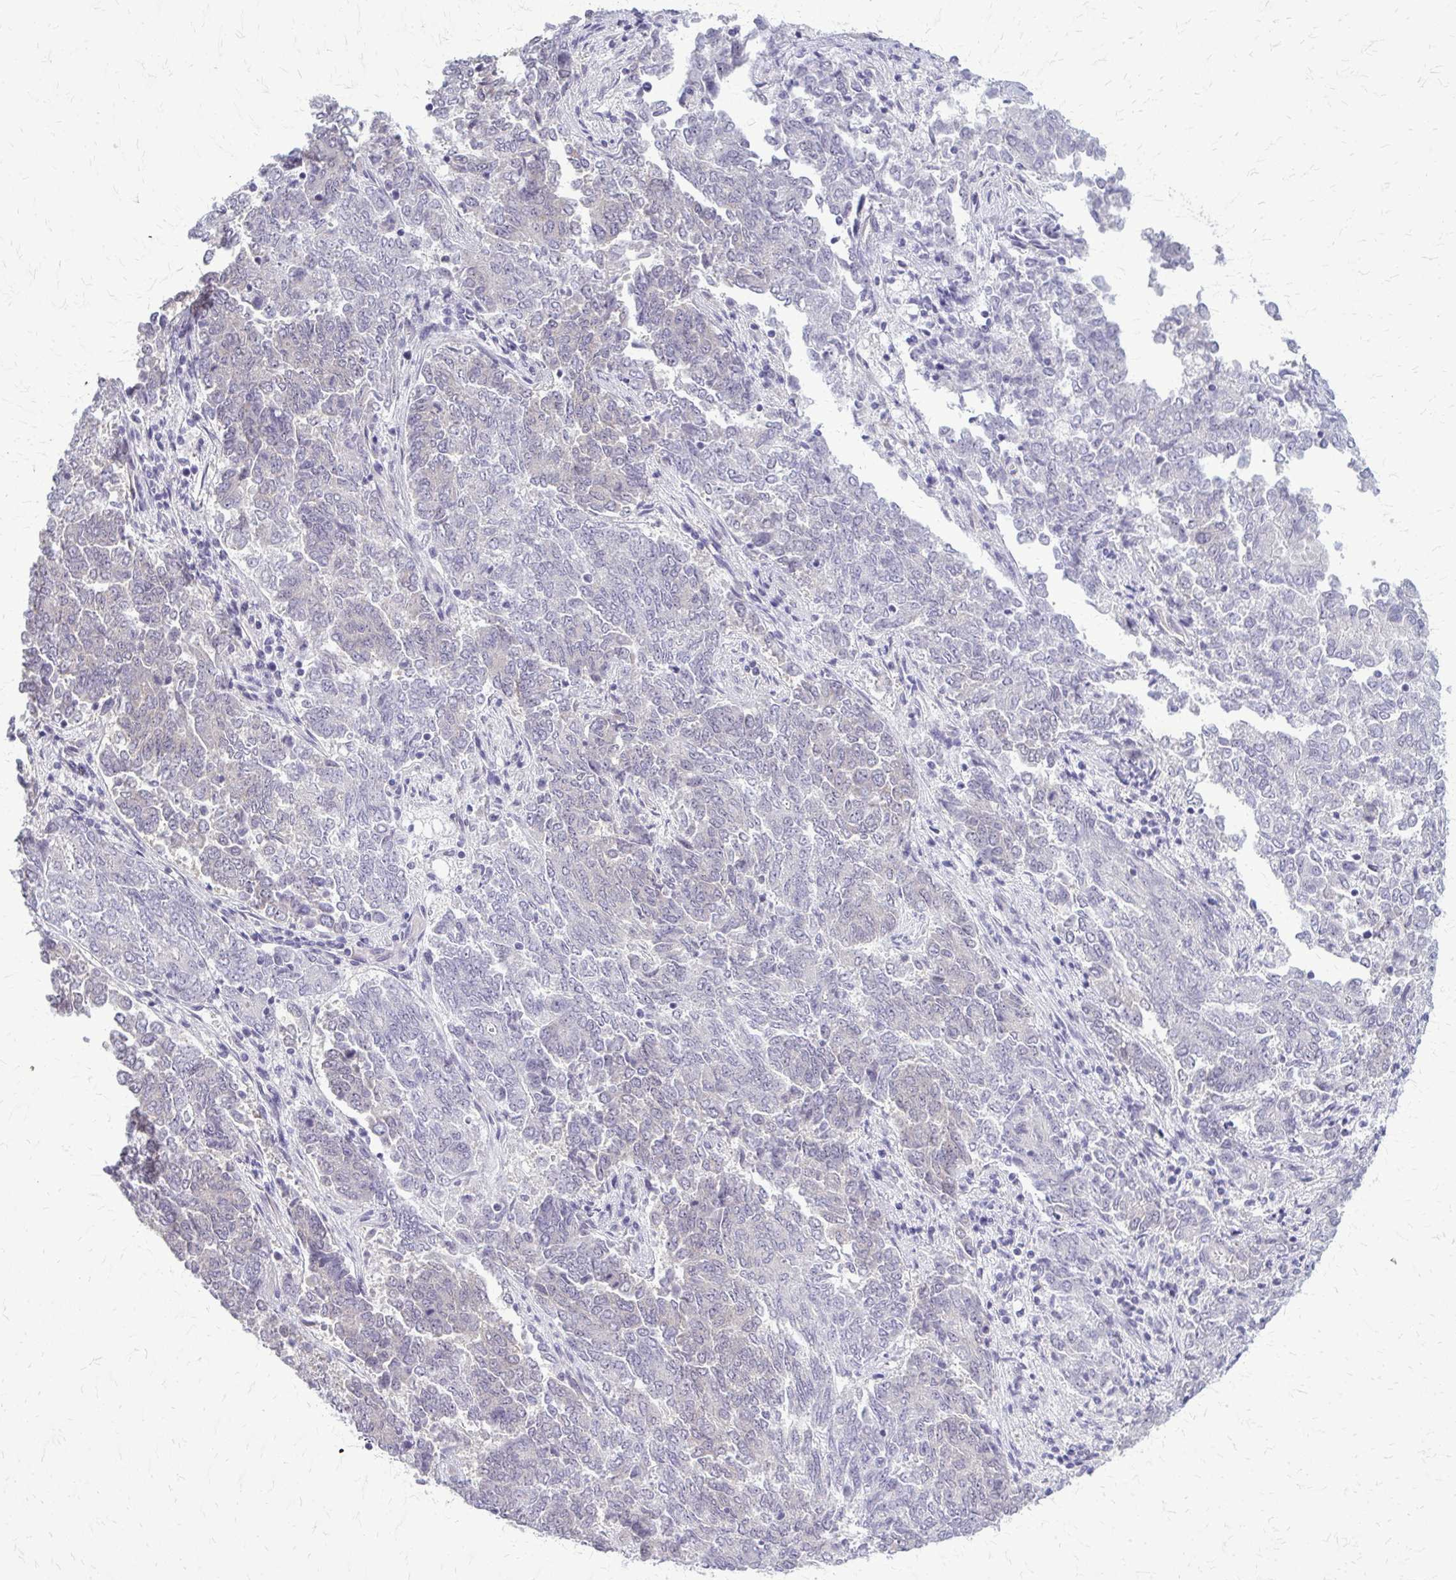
{"staining": {"intensity": "negative", "quantity": "none", "location": "none"}, "tissue": "endometrial cancer", "cell_type": "Tumor cells", "image_type": "cancer", "snomed": [{"axis": "morphology", "description": "Adenocarcinoma, NOS"}, {"axis": "topography", "description": "Endometrium"}], "caption": "Immunohistochemical staining of adenocarcinoma (endometrial) demonstrates no significant expression in tumor cells.", "gene": "PLCB1", "patient": {"sex": "female", "age": 80}}